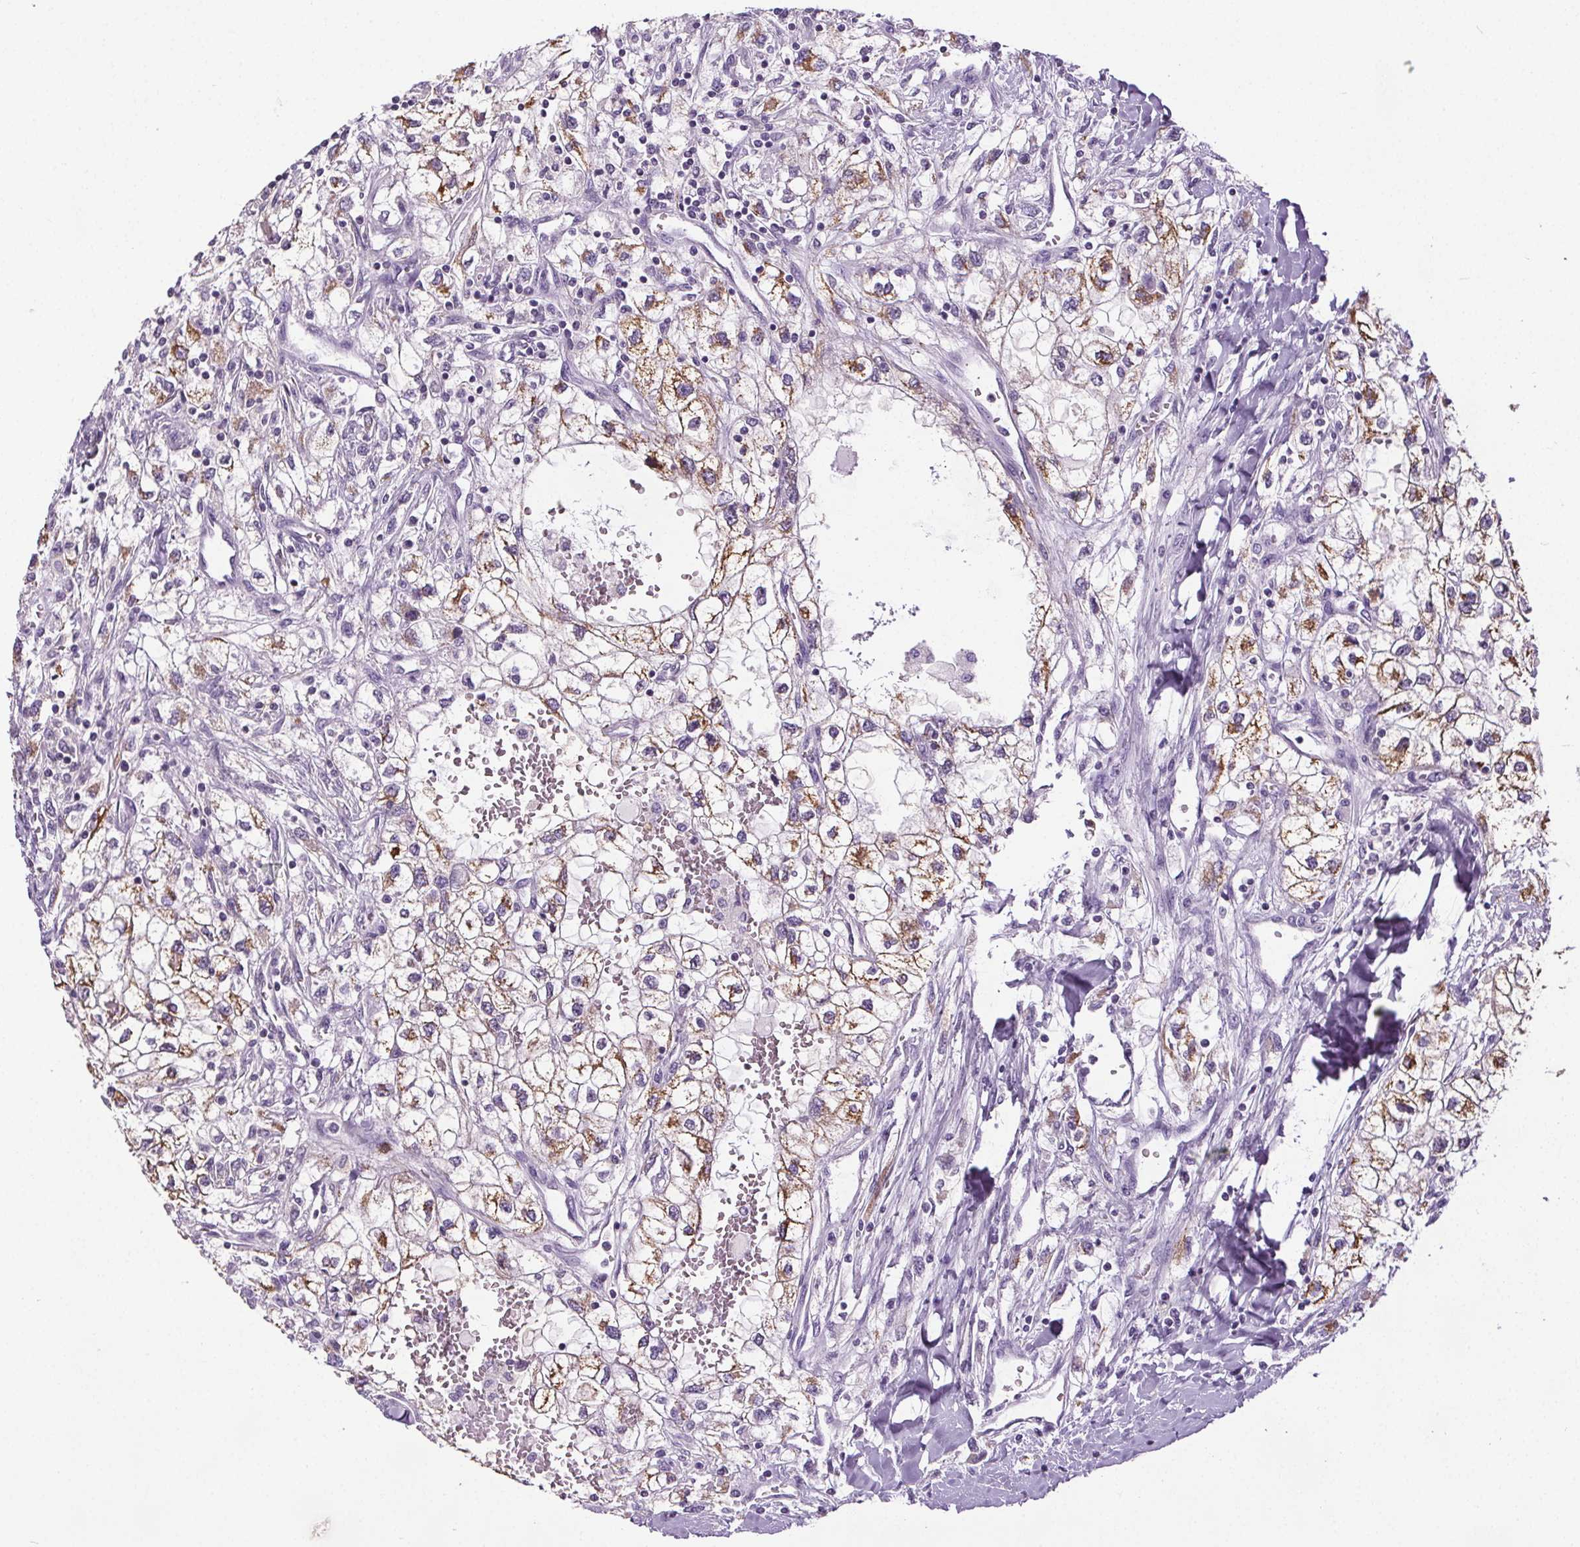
{"staining": {"intensity": "moderate", "quantity": "25%-75%", "location": "cytoplasmic/membranous"}, "tissue": "renal cancer", "cell_type": "Tumor cells", "image_type": "cancer", "snomed": [{"axis": "morphology", "description": "Adenocarcinoma, NOS"}, {"axis": "topography", "description": "Kidney"}], "caption": "Renal adenocarcinoma stained with immunohistochemistry (IHC) demonstrates moderate cytoplasmic/membranous staining in approximately 25%-75% of tumor cells.", "gene": "GPIHBP1", "patient": {"sex": "male", "age": 59}}